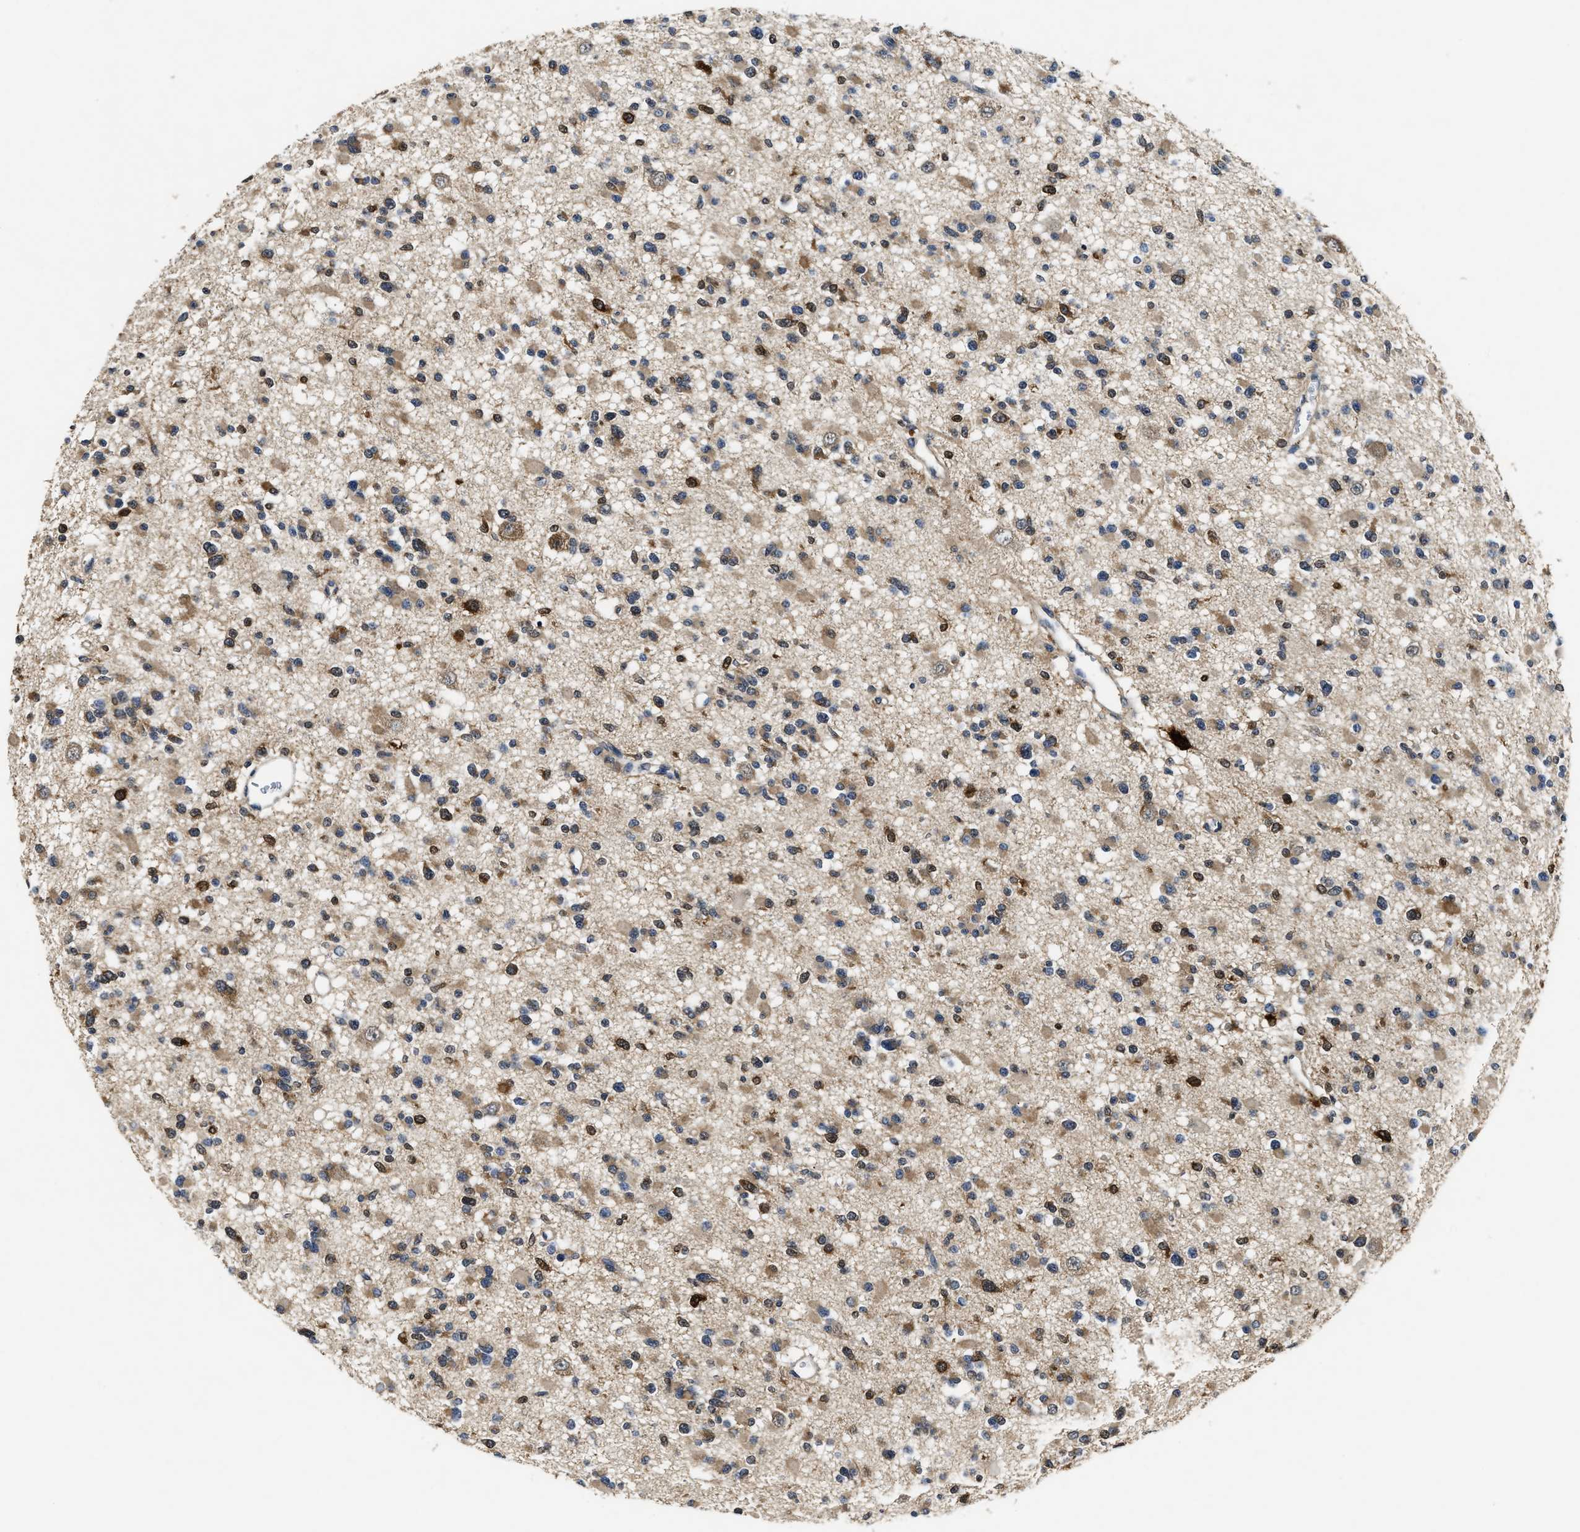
{"staining": {"intensity": "moderate", "quantity": ">75%", "location": "cytoplasmic/membranous"}, "tissue": "glioma", "cell_type": "Tumor cells", "image_type": "cancer", "snomed": [{"axis": "morphology", "description": "Glioma, malignant, Low grade"}, {"axis": "topography", "description": "Brain"}], "caption": "Protein expression analysis of glioma reveals moderate cytoplasmic/membranous staining in about >75% of tumor cells.", "gene": "ACAT2", "patient": {"sex": "female", "age": 22}}